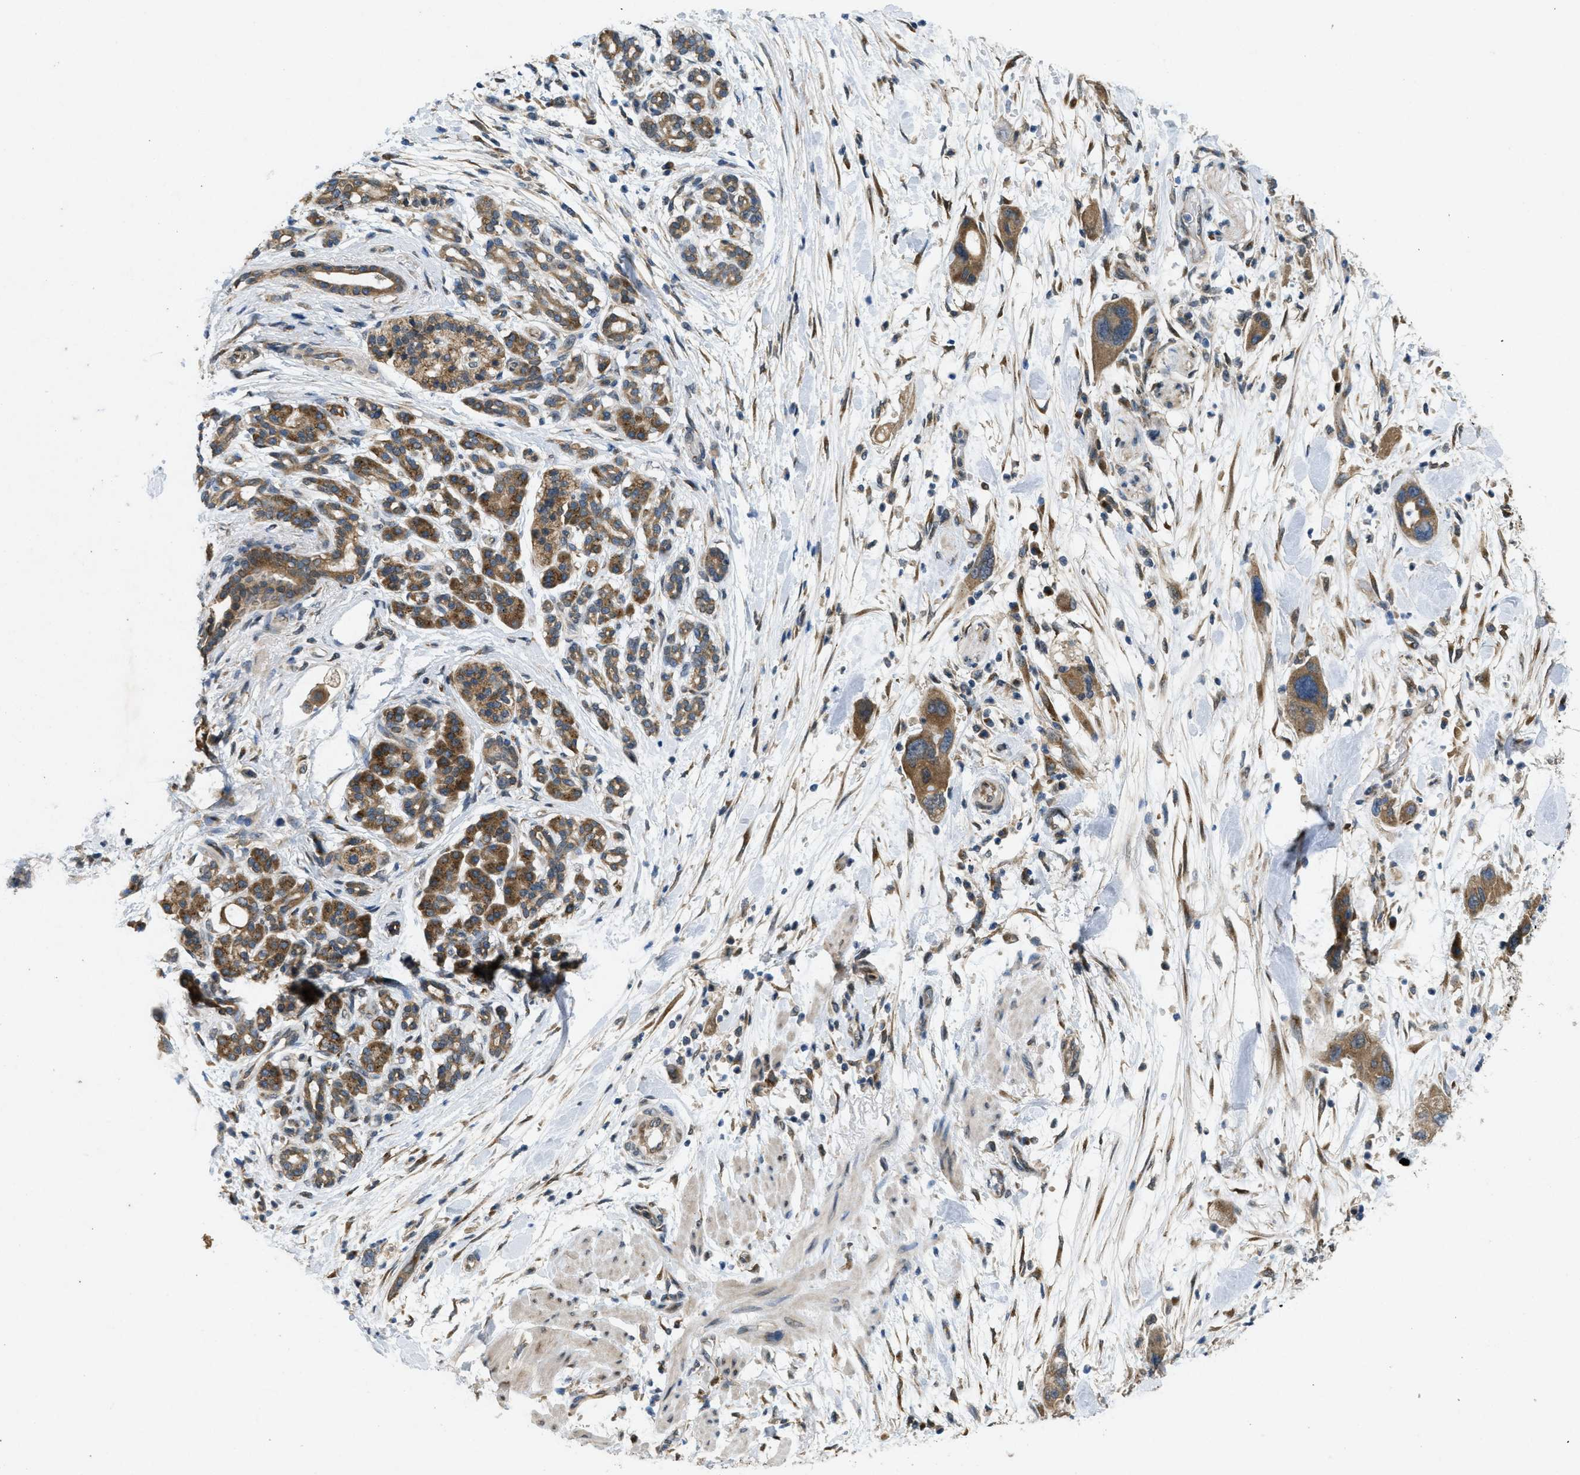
{"staining": {"intensity": "moderate", "quantity": ">75%", "location": "cytoplasmic/membranous"}, "tissue": "pancreatic cancer", "cell_type": "Tumor cells", "image_type": "cancer", "snomed": [{"axis": "morphology", "description": "Normal tissue, NOS"}, {"axis": "morphology", "description": "Adenocarcinoma, NOS"}, {"axis": "topography", "description": "Pancreas"}], "caption": "Immunohistochemical staining of human adenocarcinoma (pancreatic) shows medium levels of moderate cytoplasmic/membranous protein positivity in about >75% of tumor cells. (DAB = brown stain, brightfield microscopy at high magnification).", "gene": "IFNLR1", "patient": {"sex": "female", "age": 71}}